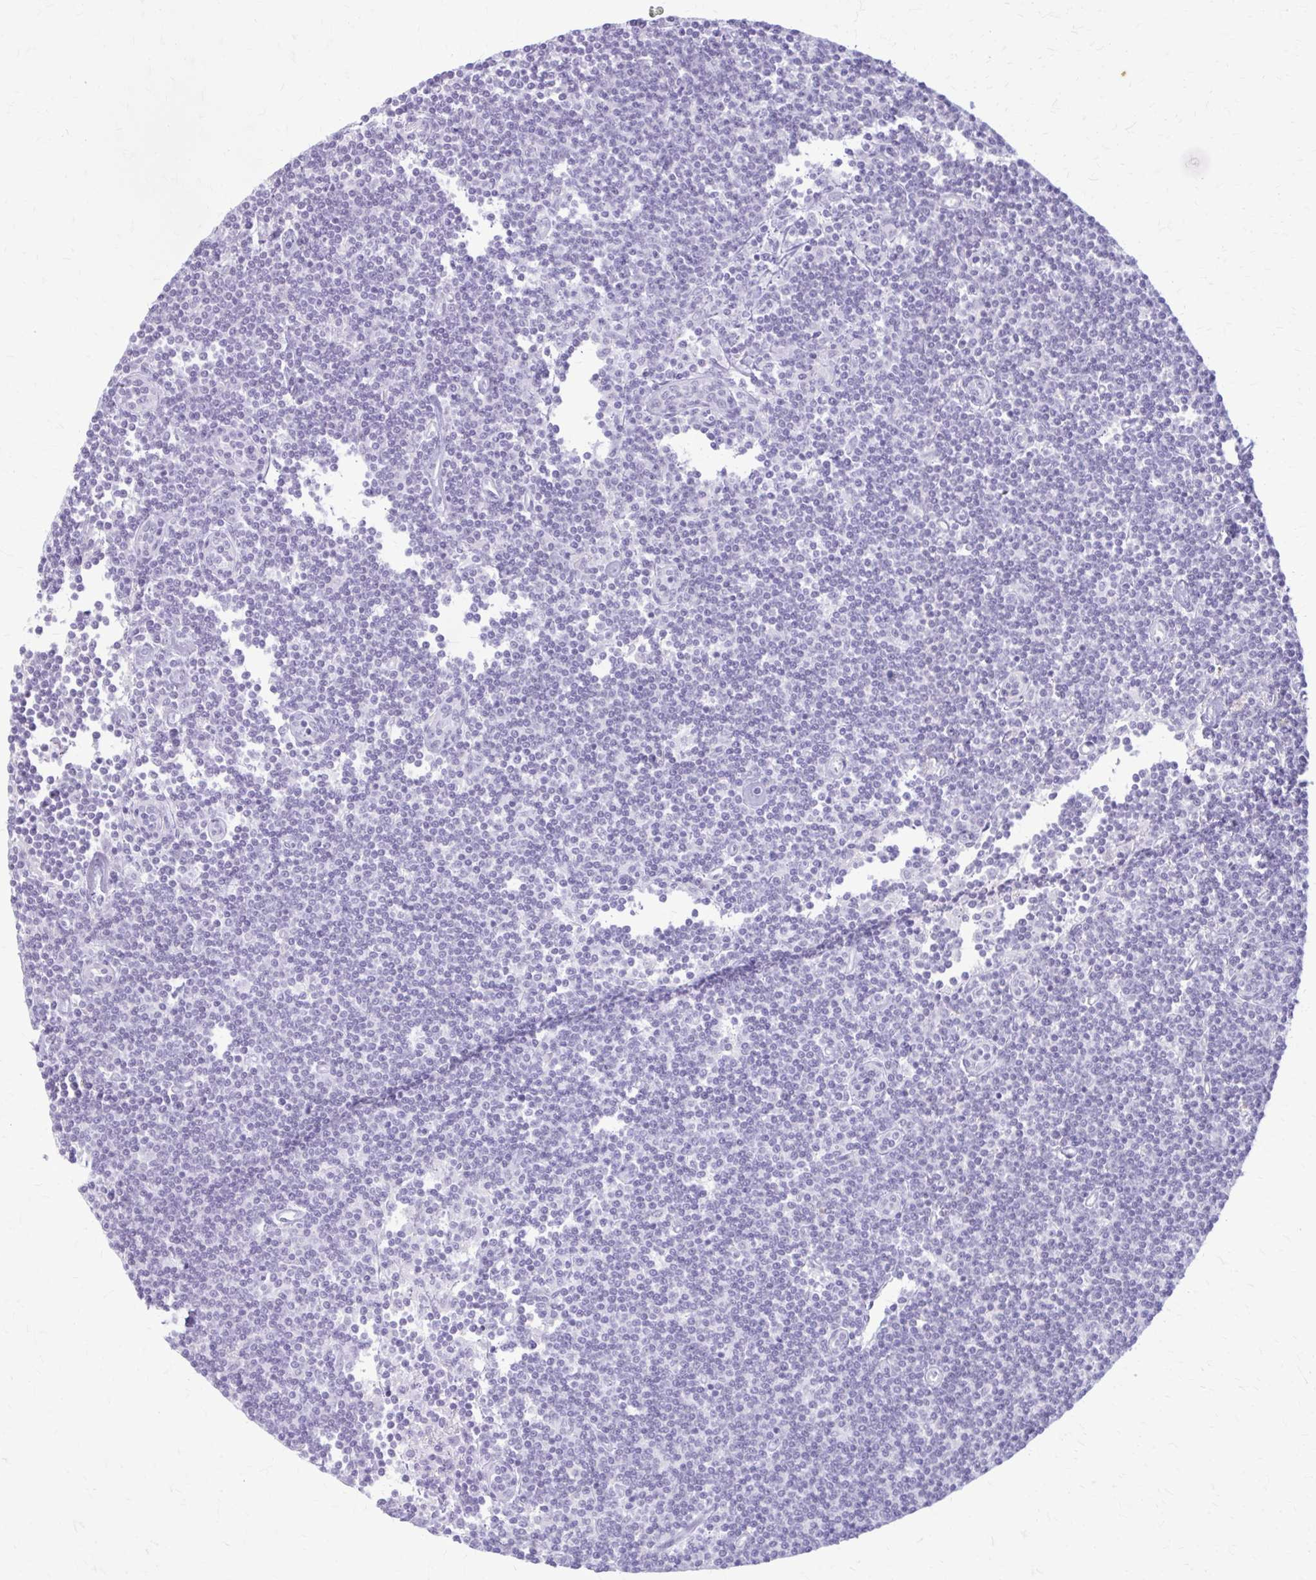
{"staining": {"intensity": "negative", "quantity": "none", "location": "none"}, "tissue": "lymphoma", "cell_type": "Tumor cells", "image_type": "cancer", "snomed": [{"axis": "morphology", "description": "Malignant lymphoma, non-Hodgkin's type, Low grade"}, {"axis": "topography", "description": "Lymph node"}], "caption": "This is an immunohistochemistry histopathology image of human lymphoma. There is no positivity in tumor cells.", "gene": "KRT5", "patient": {"sex": "female", "age": 73}}